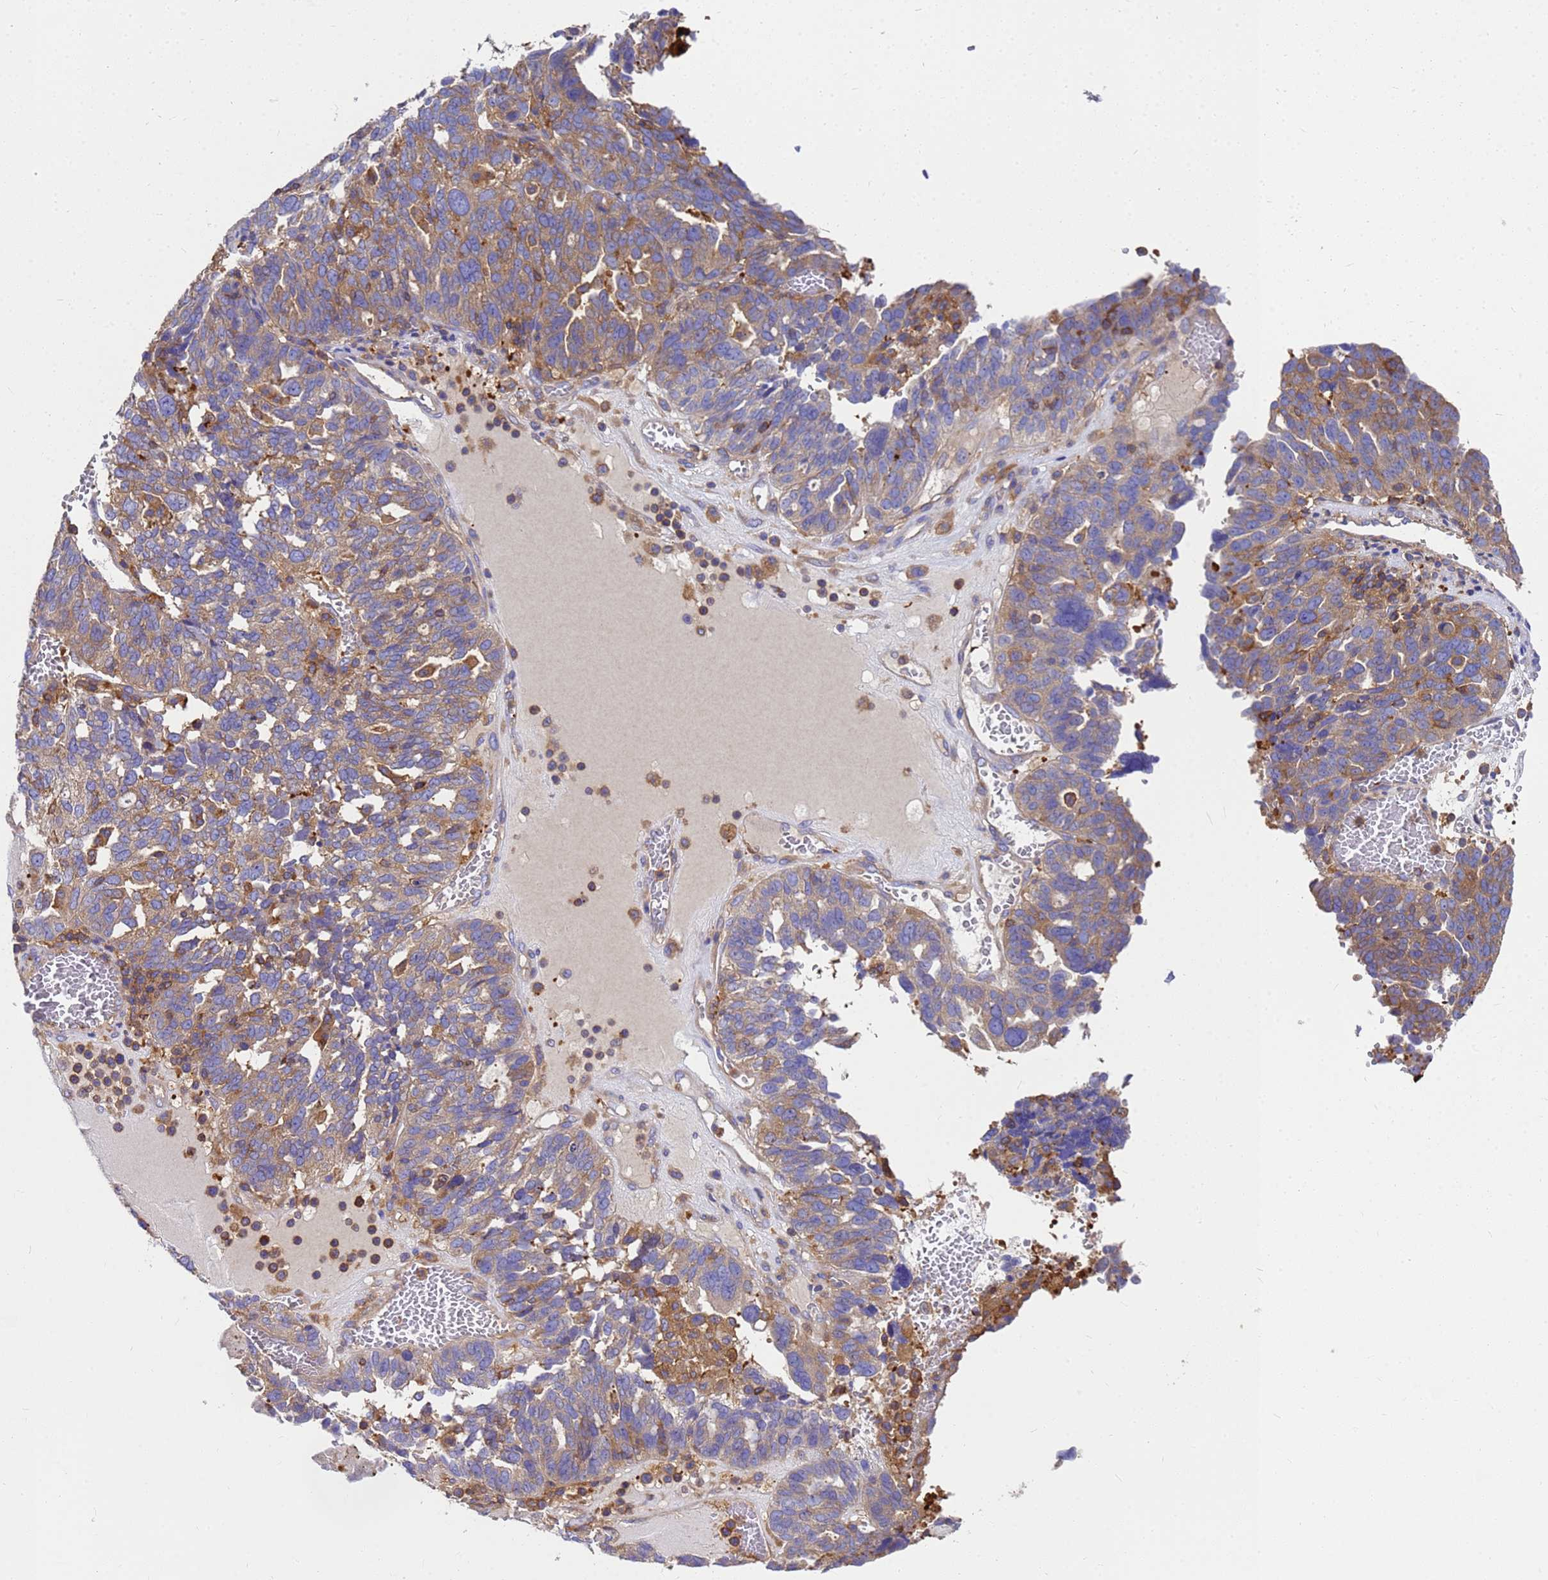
{"staining": {"intensity": "weak", "quantity": "25%-75%", "location": "cytoplasmic/membranous"}, "tissue": "ovarian cancer", "cell_type": "Tumor cells", "image_type": "cancer", "snomed": [{"axis": "morphology", "description": "Cystadenocarcinoma, serous, NOS"}, {"axis": "topography", "description": "Ovary"}], "caption": "Immunohistochemical staining of human ovarian cancer demonstrates low levels of weak cytoplasmic/membranous expression in approximately 25%-75% of tumor cells. (Brightfield microscopy of DAB IHC at high magnification).", "gene": "ZNF235", "patient": {"sex": "female", "age": 59}}